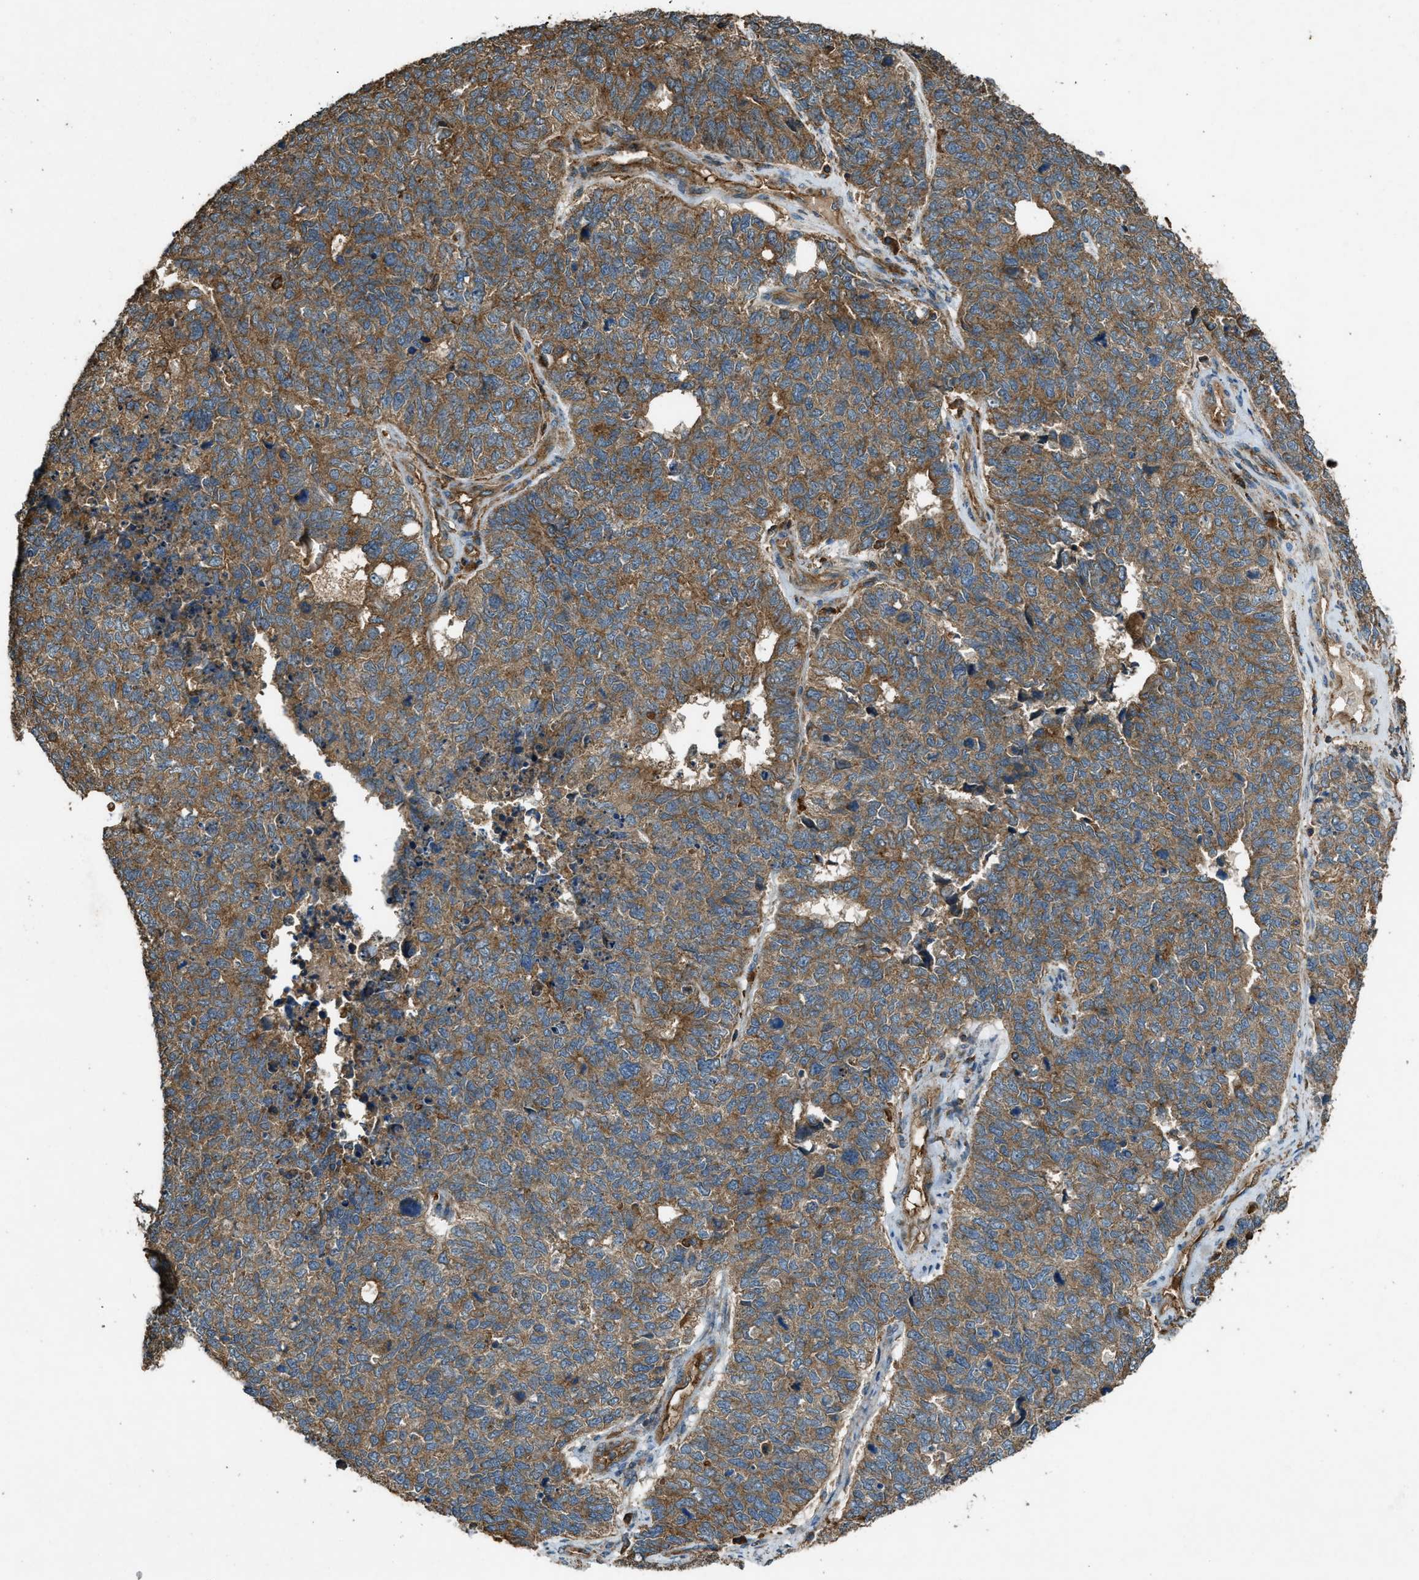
{"staining": {"intensity": "moderate", "quantity": ">75%", "location": "cytoplasmic/membranous"}, "tissue": "cervical cancer", "cell_type": "Tumor cells", "image_type": "cancer", "snomed": [{"axis": "morphology", "description": "Squamous cell carcinoma, NOS"}, {"axis": "topography", "description": "Cervix"}], "caption": "A medium amount of moderate cytoplasmic/membranous positivity is seen in approximately >75% of tumor cells in cervical squamous cell carcinoma tissue.", "gene": "MAP3K8", "patient": {"sex": "female", "age": 63}}